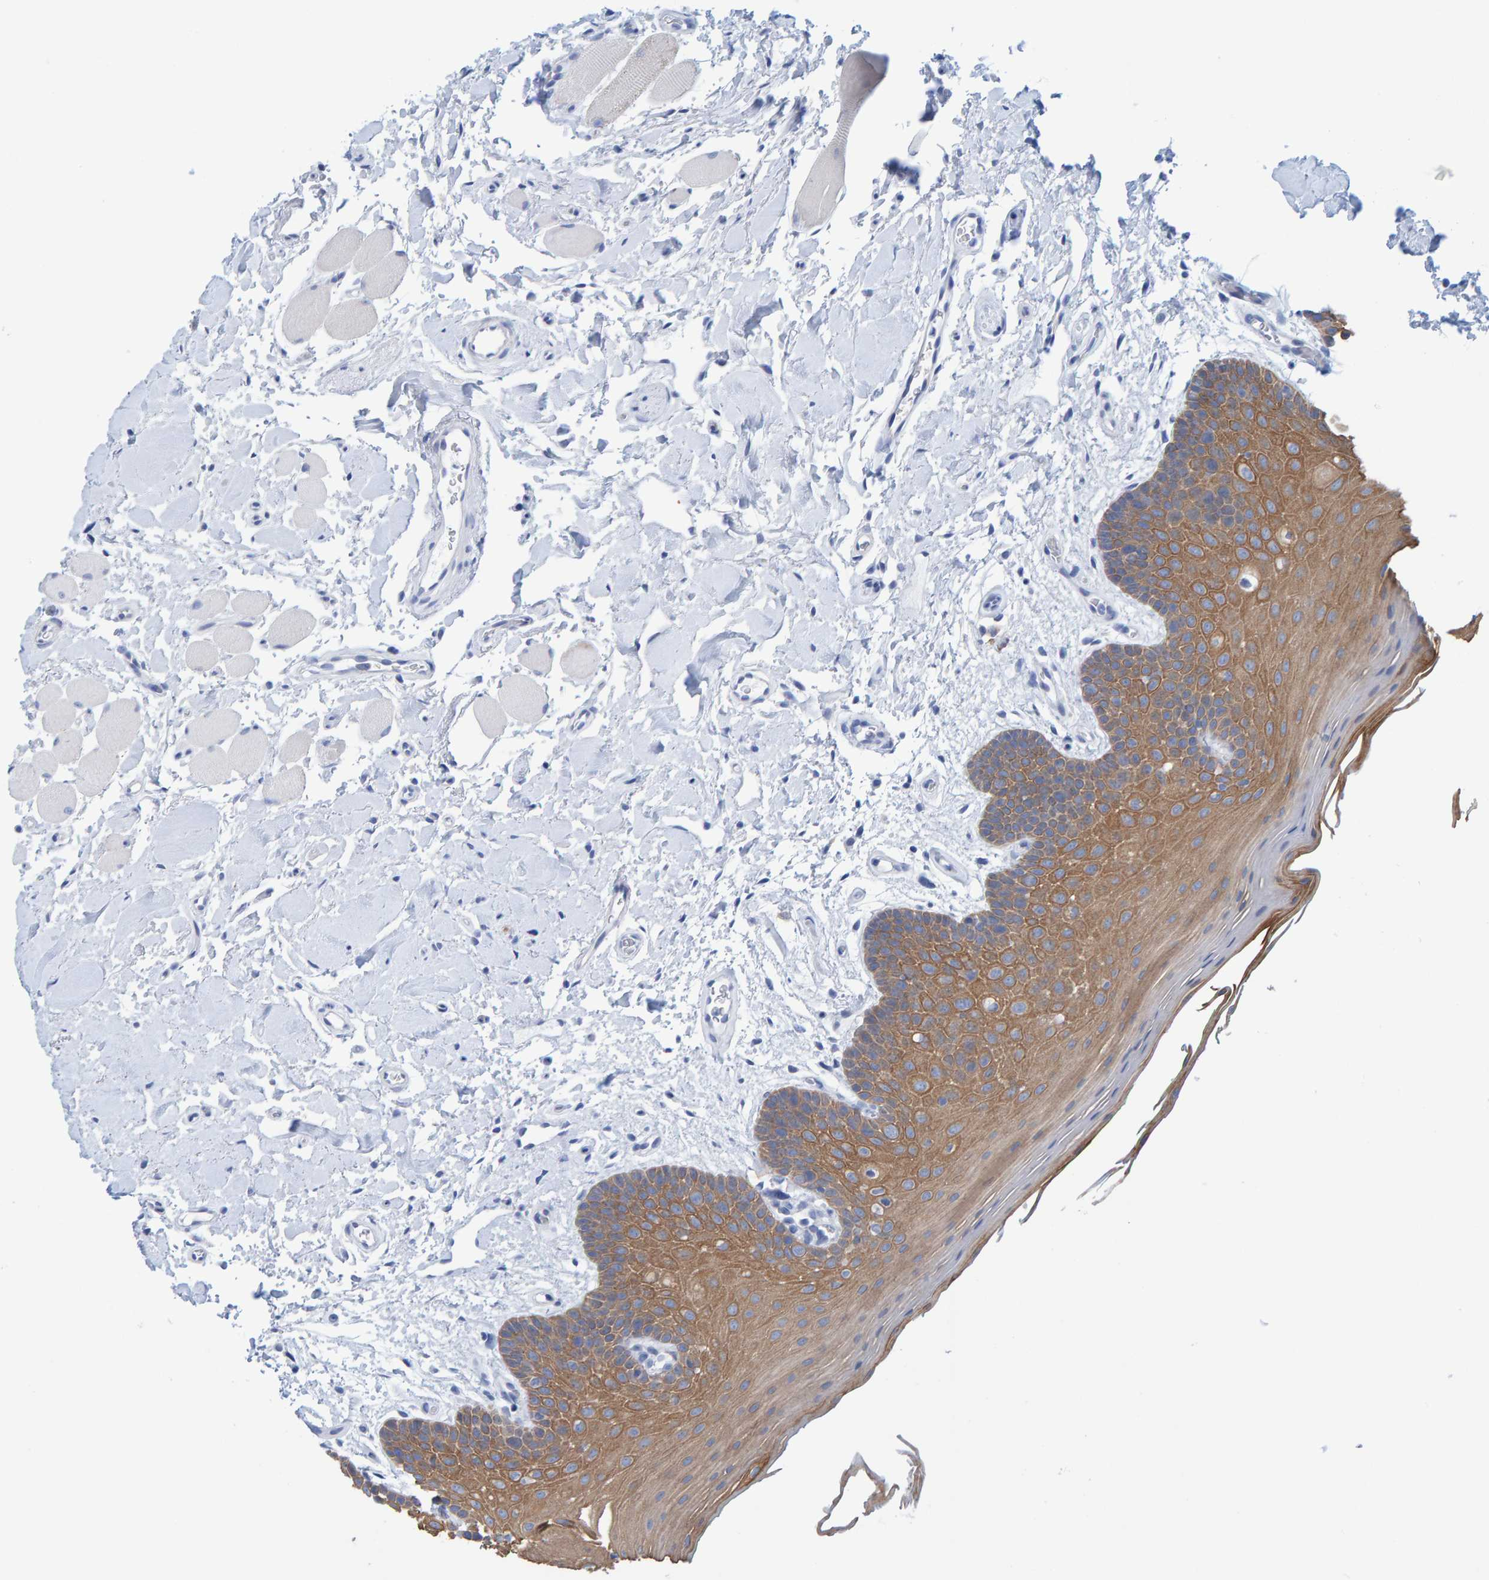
{"staining": {"intensity": "moderate", "quantity": ">75%", "location": "cytoplasmic/membranous"}, "tissue": "oral mucosa", "cell_type": "Squamous epithelial cells", "image_type": "normal", "snomed": [{"axis": "morphology", "description": "Normal tissue, NOS"}, {"axis": "topography", "description": "Oral tissue"}], "caption": "High-power microscopy captured an immunohistochemistry (IHC) histopathology image of unremarkable oral mucosa, revealing moderate cytoplasmic/membranous staining in approximately >75% of squamous epithelial cells. The protein is stained brown, and the nuclei are stained in blue (DAB IHC with brightfield microscopy, high magnification).", "gene": "JAKMIP3", "patient": {"sex": "male", "age": 62}}